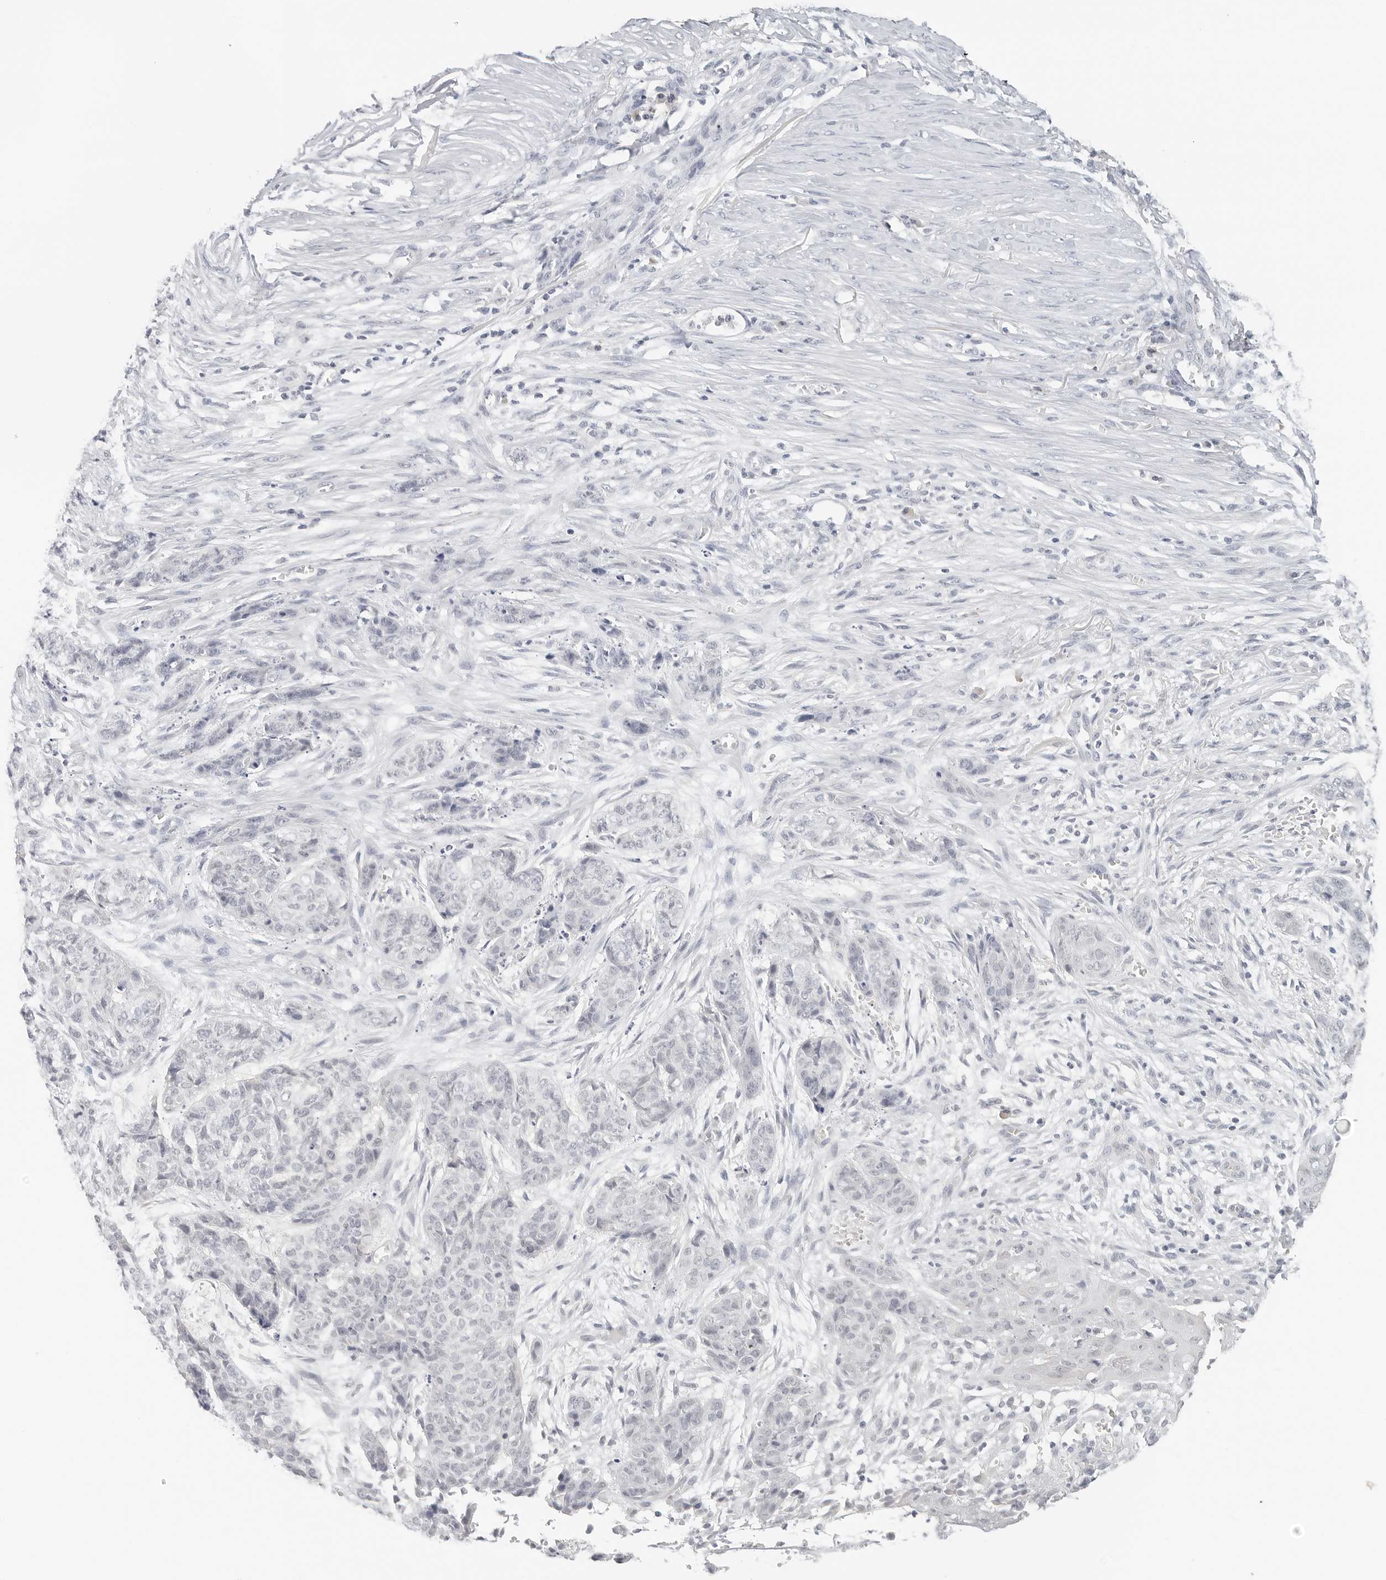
{"staining": {"intensity": "negative", "quantity": "none", "location": "none"}, "tissue": "skin cancer", "cell_type": "Tumor cells", "image_type": "cancer", "snomed": [{"axis": "morphology", "description": "Basal cell carcinoma"}, {"axis": "topography", "description": "Skin"}], "caption": "Immunohistochemical staining of human skin cancer demonstrates no significant positivity in tumor cells.", "gene": "NEO1", "patient": {"sex": "female", "age": 64}}